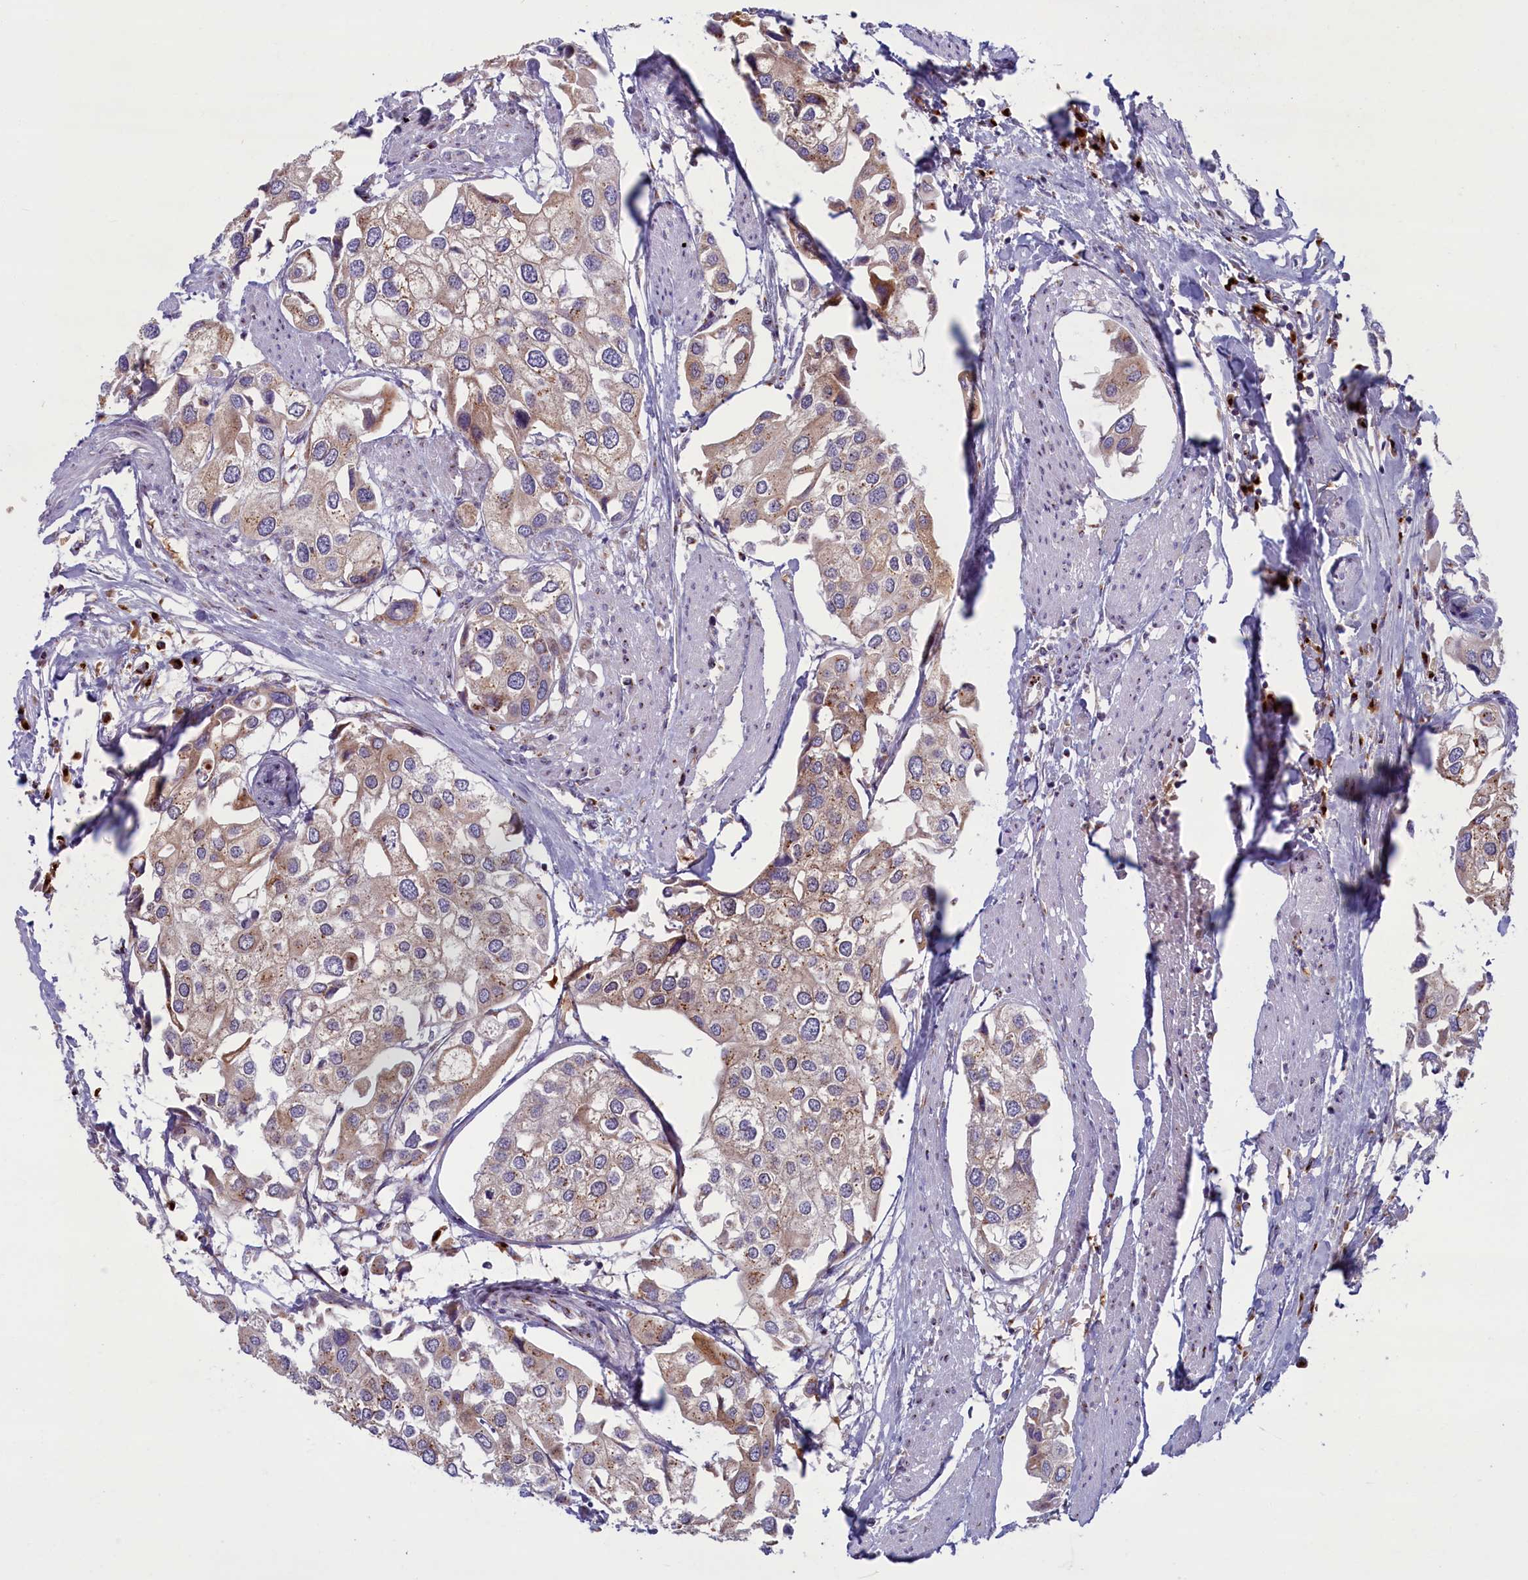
{"staining": {"intensity": "weak", "quantity": "25%-75%", "location": "cytoplasmic/membranous"}, "tissue": "urothelial cancer", "cell_type": "Tumor cells", "image_type": "cancer", "snomed": [{"axis": "morphology", "description": "Urothelial carcinoma, High grade"}, {"axis": "topography", "description": "Urinary bladder"}], "caption": "Tumor cells demonstrate low levels of weak cytoplasmic/membranous expression in approximately 25%-75% of cells in human urothelial cancer. The staining was performed using DAB (3,3'-diaminobenzidine), with brown indicating positive protein expression. Nuclei are stained blue with hematoxylin.", "gene": "BLVRB", "patient": {"sex": "male", "age": 64}}